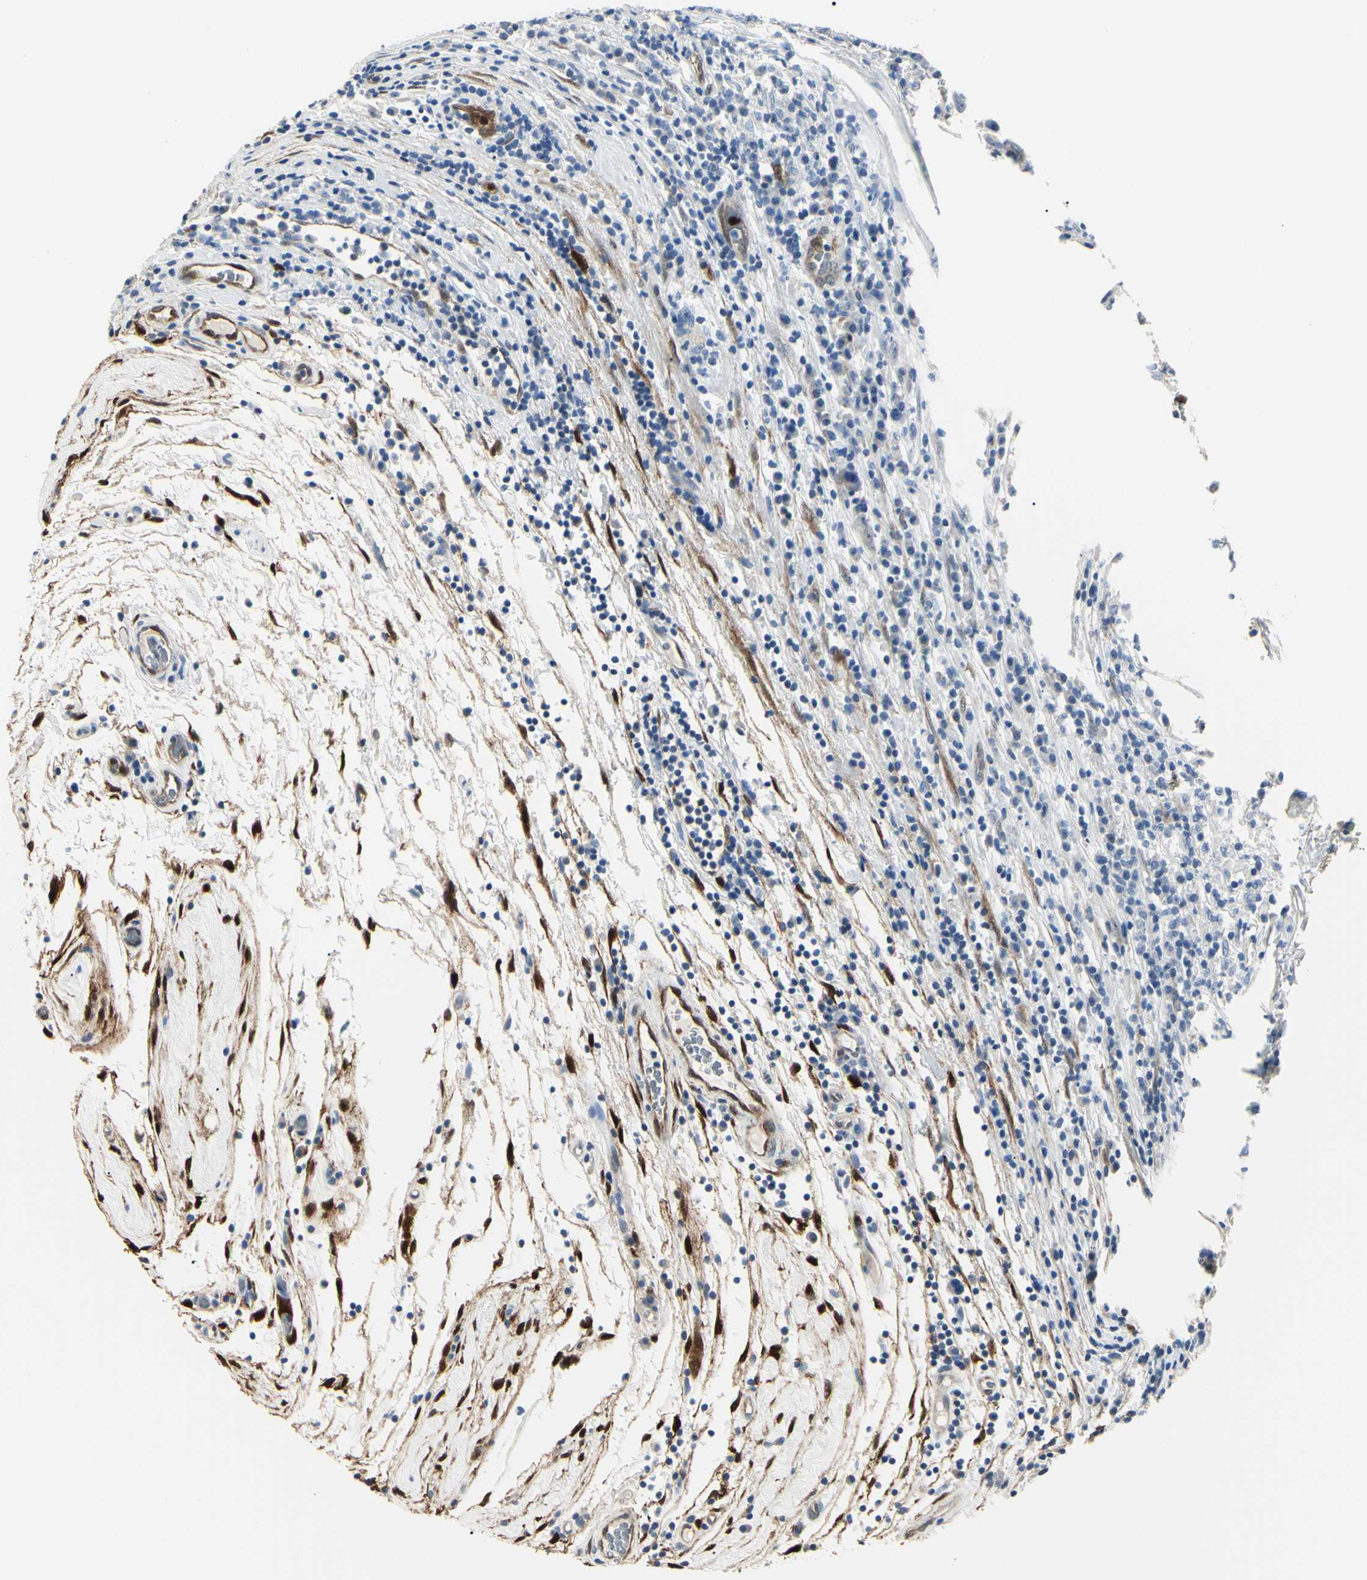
{"staining": {"intensity": "negative", "quantity": "none", "location": "none"}, "tissue": "testis cancer", "cell_type": "Tumor cells", "image_type": "cancer", "snomed": [{"axis": "morphology", "description": "Seminoma, NOS"}, {"axis": "topography", "description": "Testis"}], "caption": "An image of human testis cancer (seminoma) is negative for staining in tumor cells.", "gene": "AKR1C3", "patient": {"sex": "male", "age": 43}}